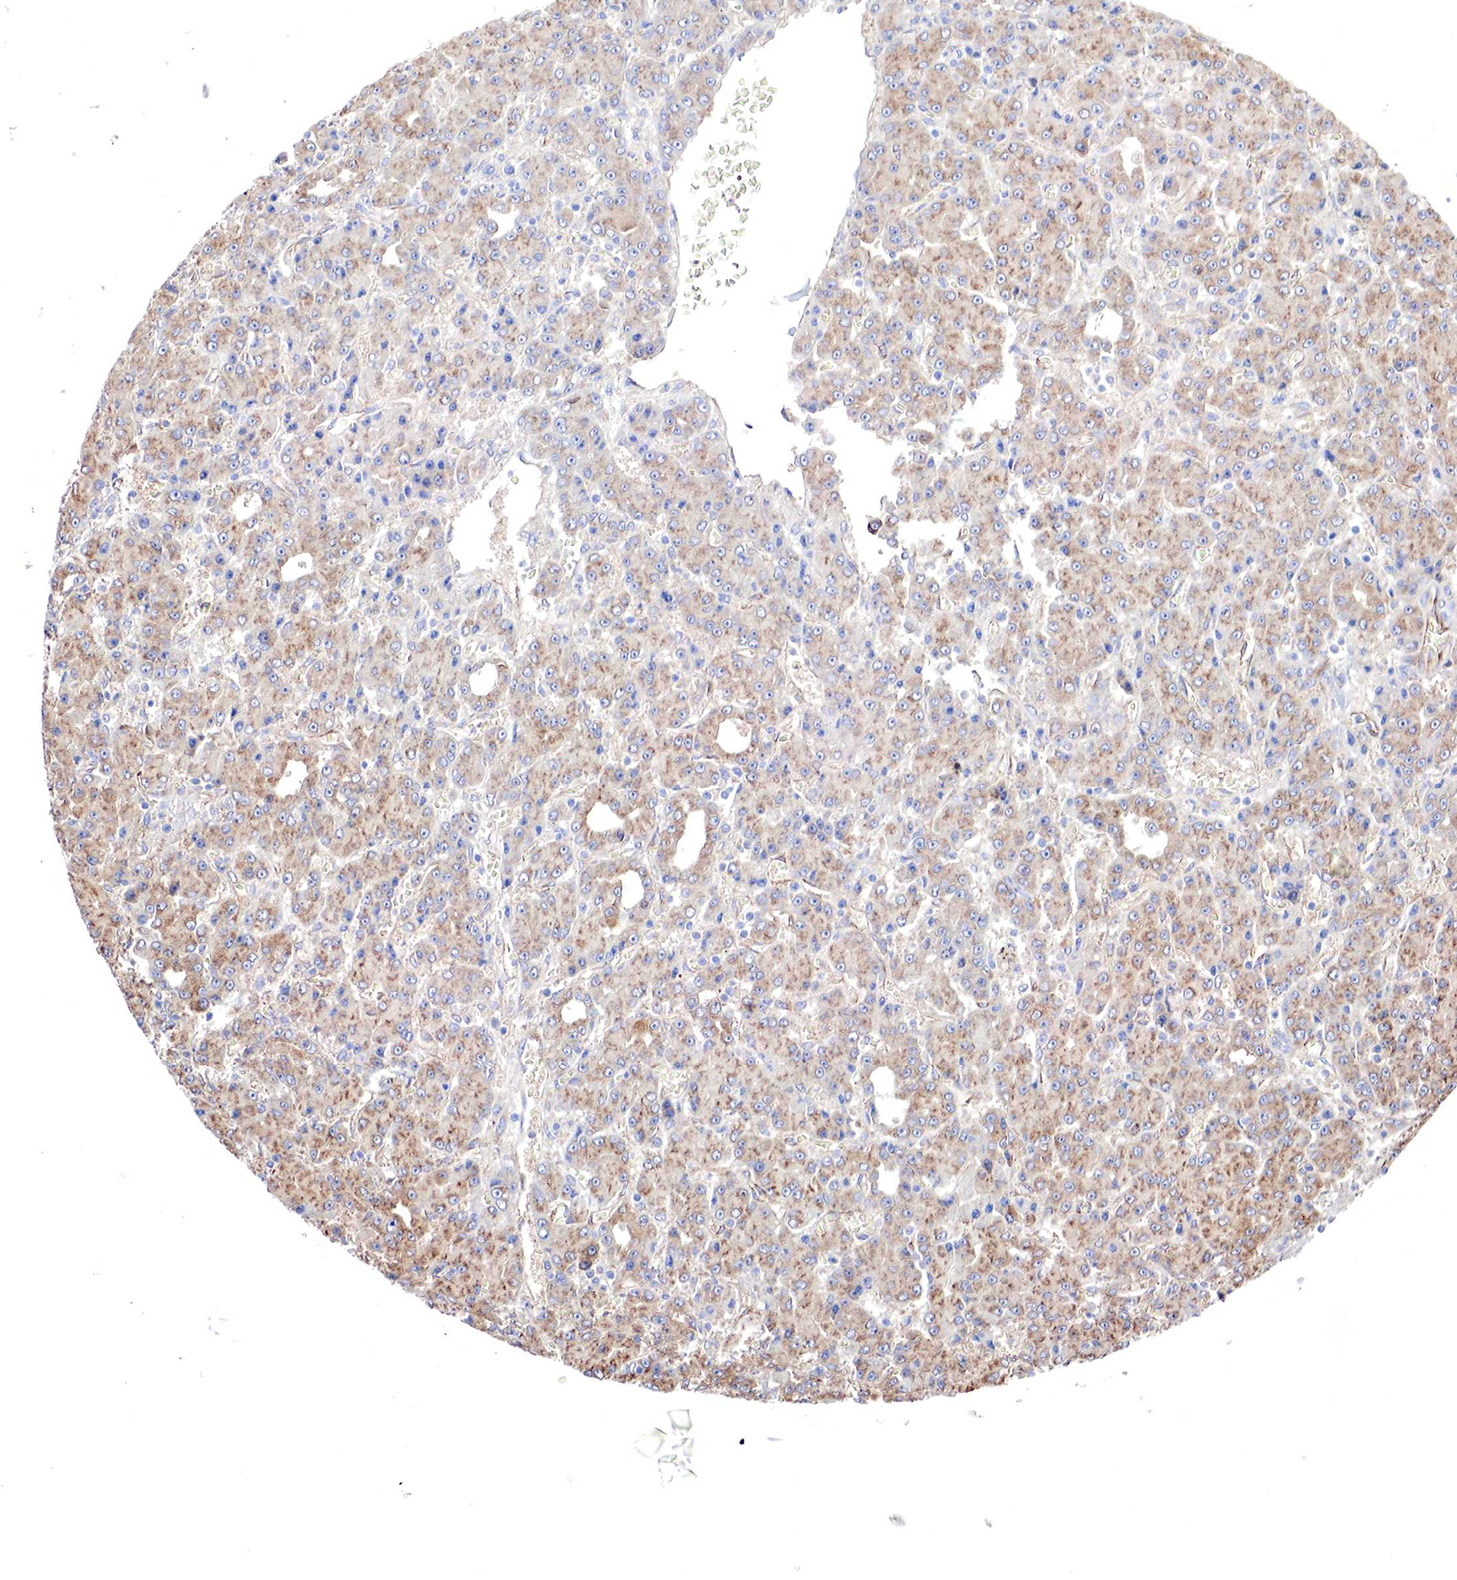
{"staining": {"intensity": "moderate", "quantity": "25%-75%", "location": "cytoplasmic/membranous"}, "tissue": "liver cancer", "cell_type": "Tumor cells", "image_type": "cancer", "snomed": [{"axis": "morphology", "description": "Carcinoma, Hepatocellular, NOS"}, {"axis": "topography", "description": "Liver"}], "caption": "Liver hepatocellular carcinoma stained with a brown dye exhibits moderate cytoplasmic/membranous positive positivity in approximately 25%-75% of tumor cells.", "gene": "RDX", "patient": {"sex": "male", "age": 69}}